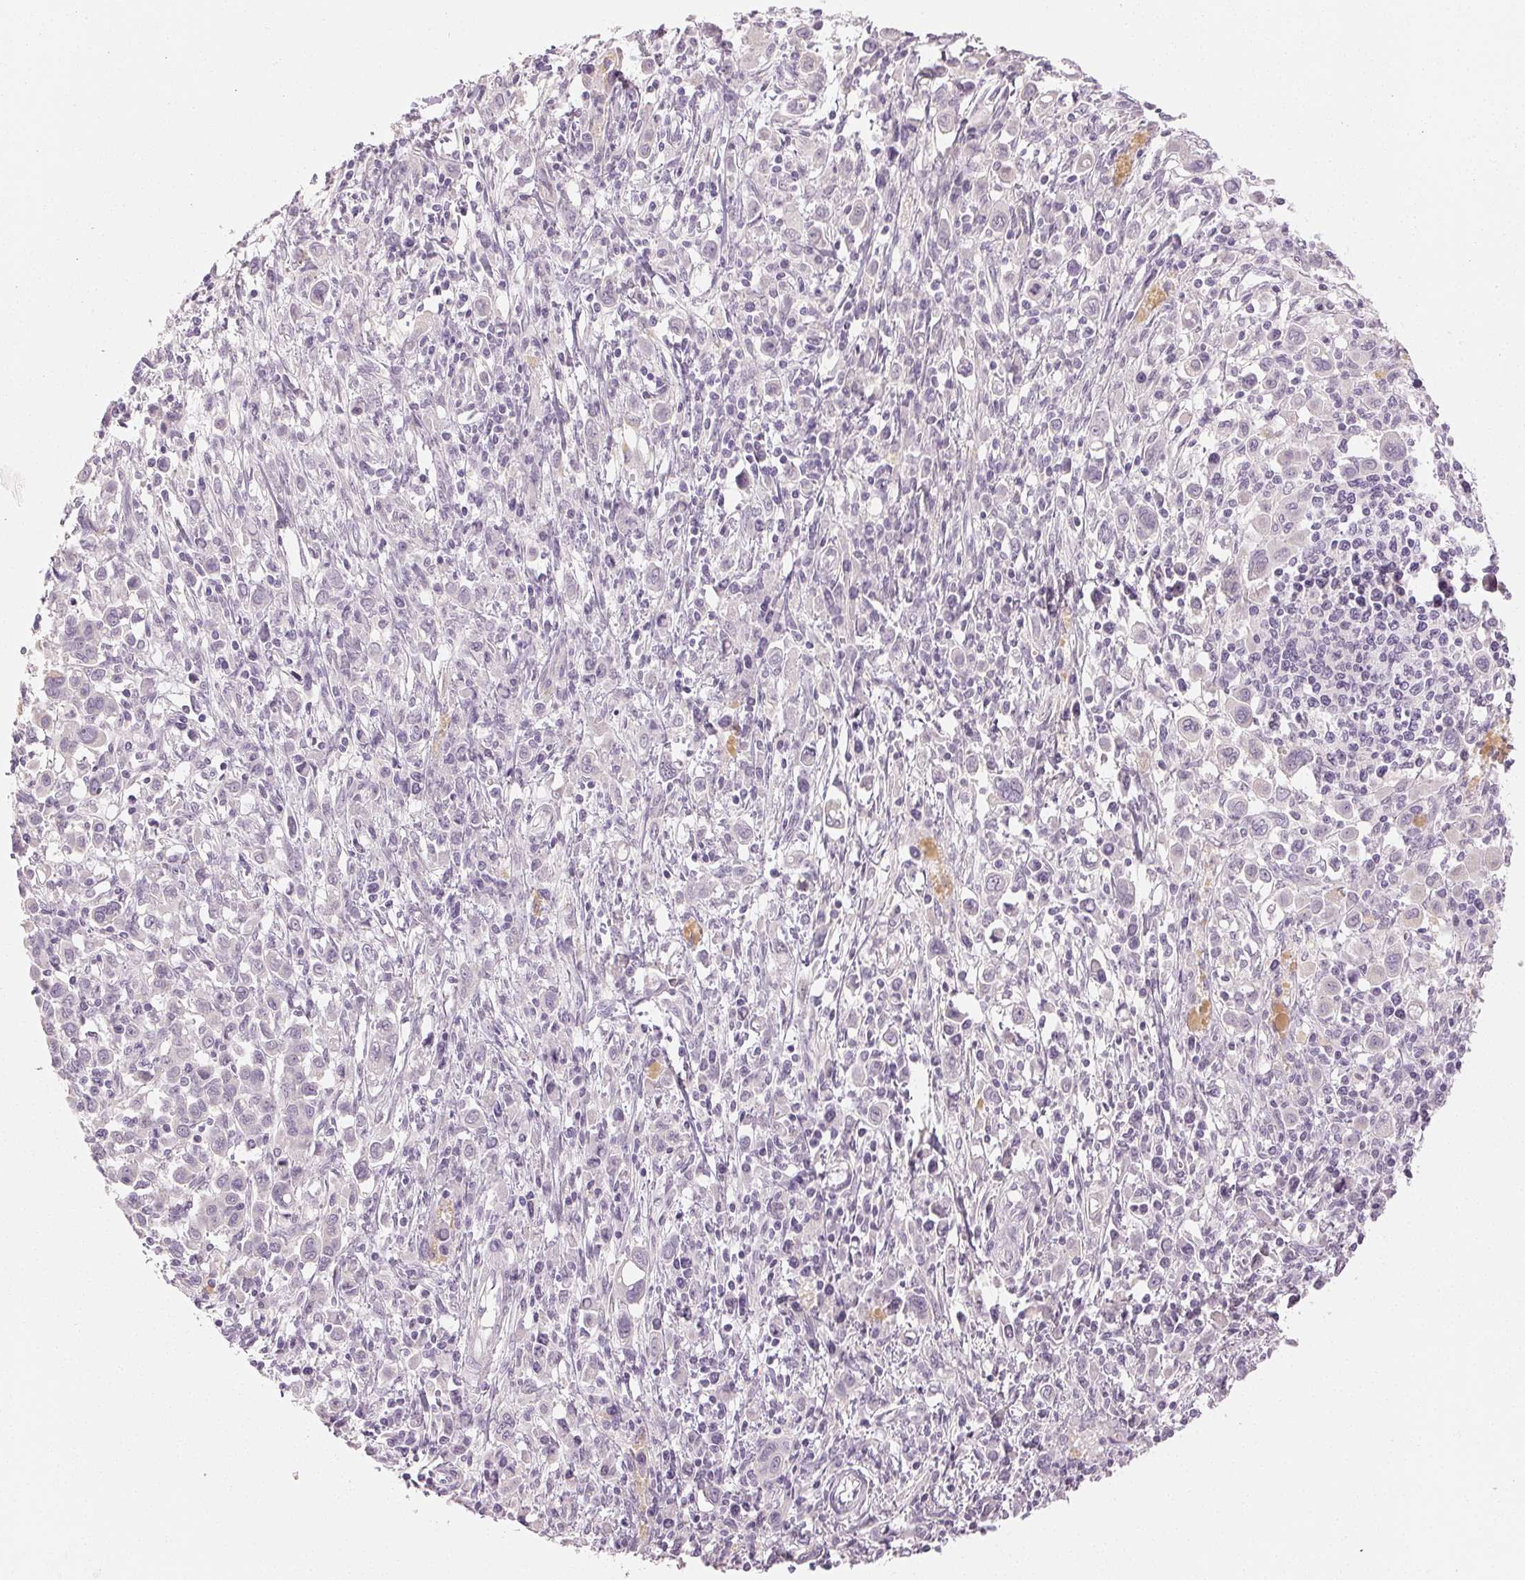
{"staining": {"intensity": "negative", "quantity": "none", "location": "none"}, "tissue": "stomach cancer", "cell_type": "Tumor cells", "image_type": "cancer", "snomed": [{"axis": "morphology", "description": "Adenocarcinoma, NOS"}, {"axis": "topography", "description": "Stomach, upper"}], "caption": "An immunohistochemistry (IHC) micrograph of adenocarcinoma (stomach) is shown. There is no staining in tumor cells of adenocarcinoma (stomach).", "gene": "MAP1LC3A", "patient": {"sex": "male", "age": 75}}